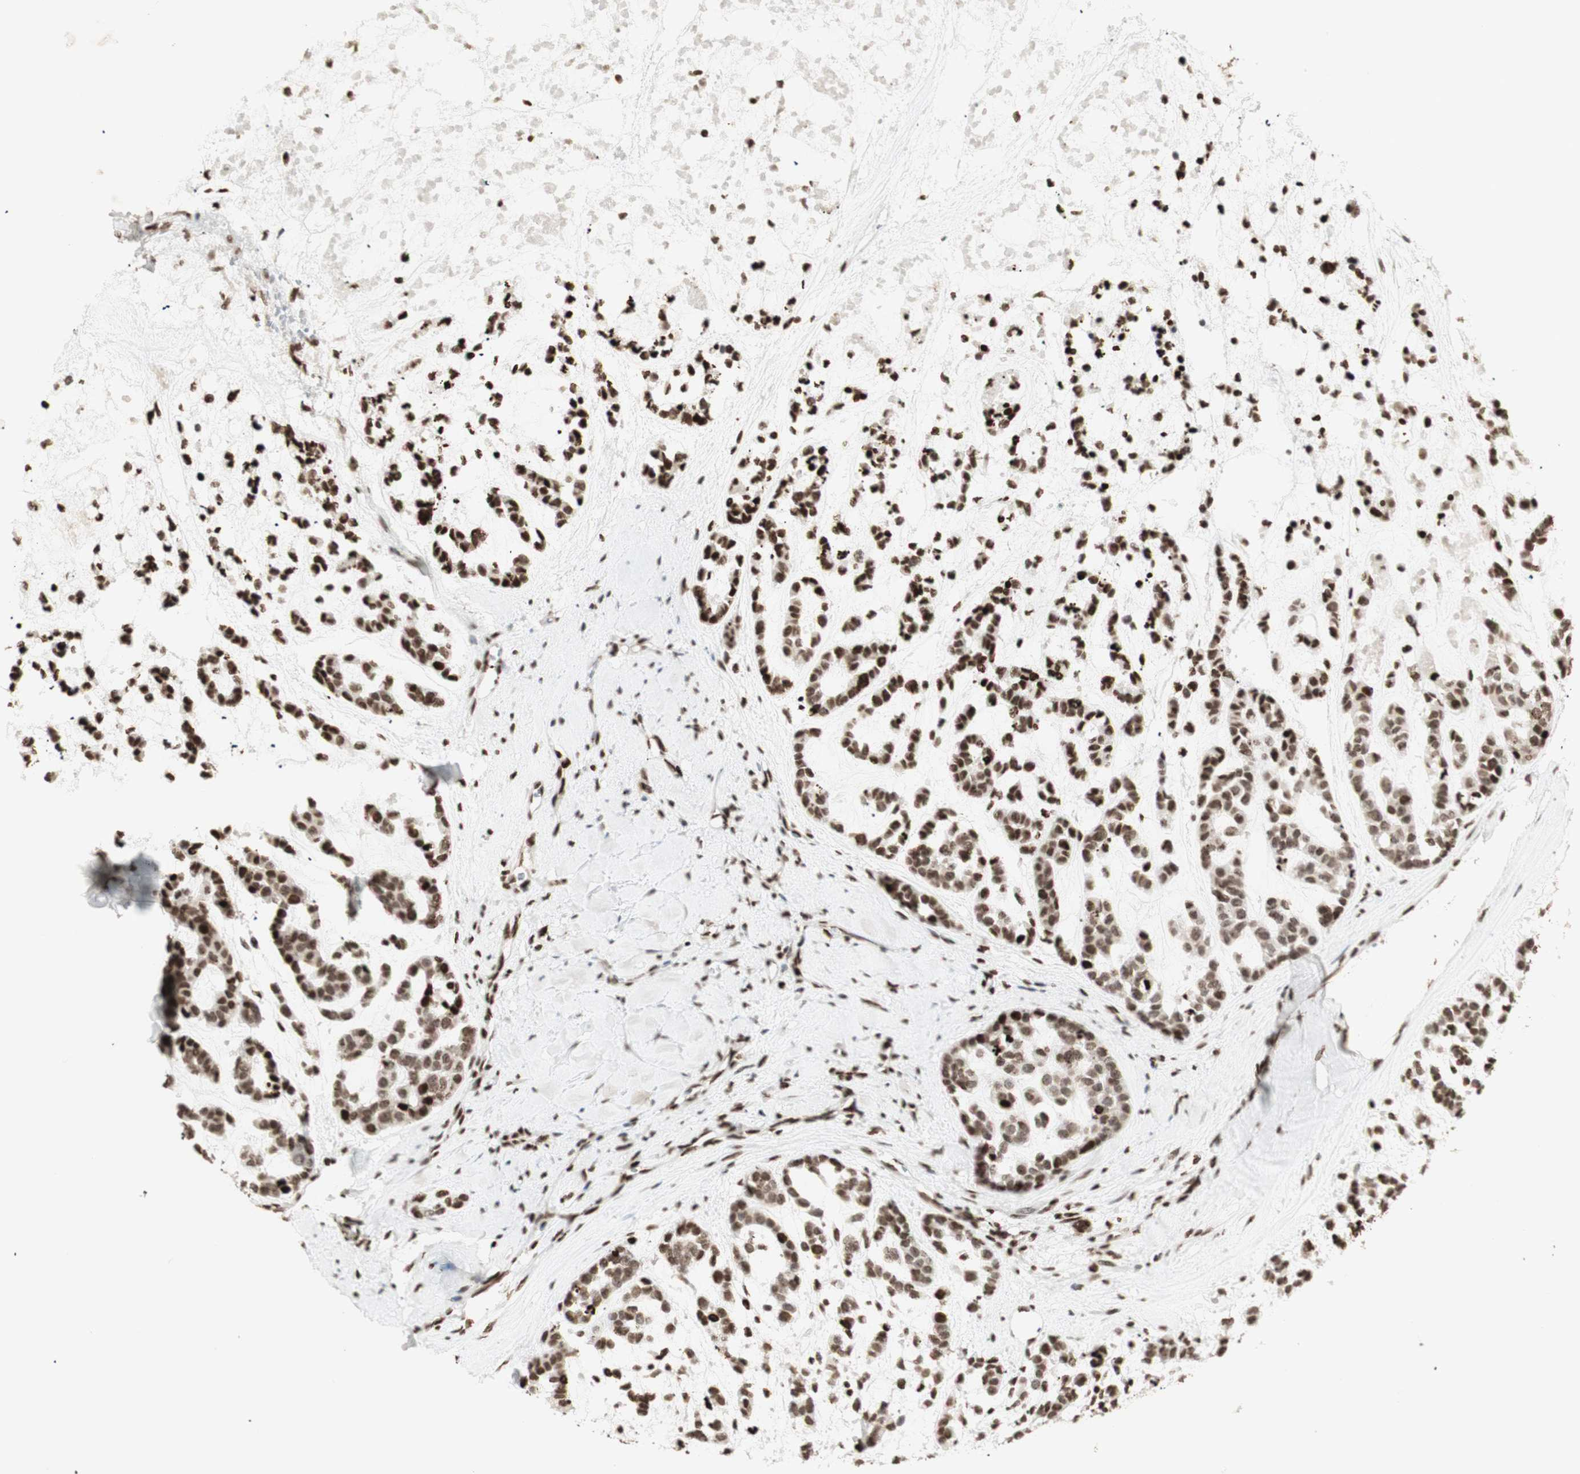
{"staining": {"intensity": "moderate", "quantity": ">75%", "location": "nuclear"}, "tissue": "head and neck cancer", "cell_type": "Tumor cells", "image_type": "cancer", "snomed": [{"axis": "morphology", "description": "Adenocarcinoma, NOS"}, {"axis": "morphology", "description": "Adenoma, NOS"}, {"axis": "topography", "description": "Head-Neck"}], "caption": "Immunohistochemical staining of adenocarcinoma (head and neck) displays medium levels of moderate nuclear protein expression in about >75% of tumor cells.", "gene": "NCAPD2", "patient": {"sex": "female", "age": 55}}